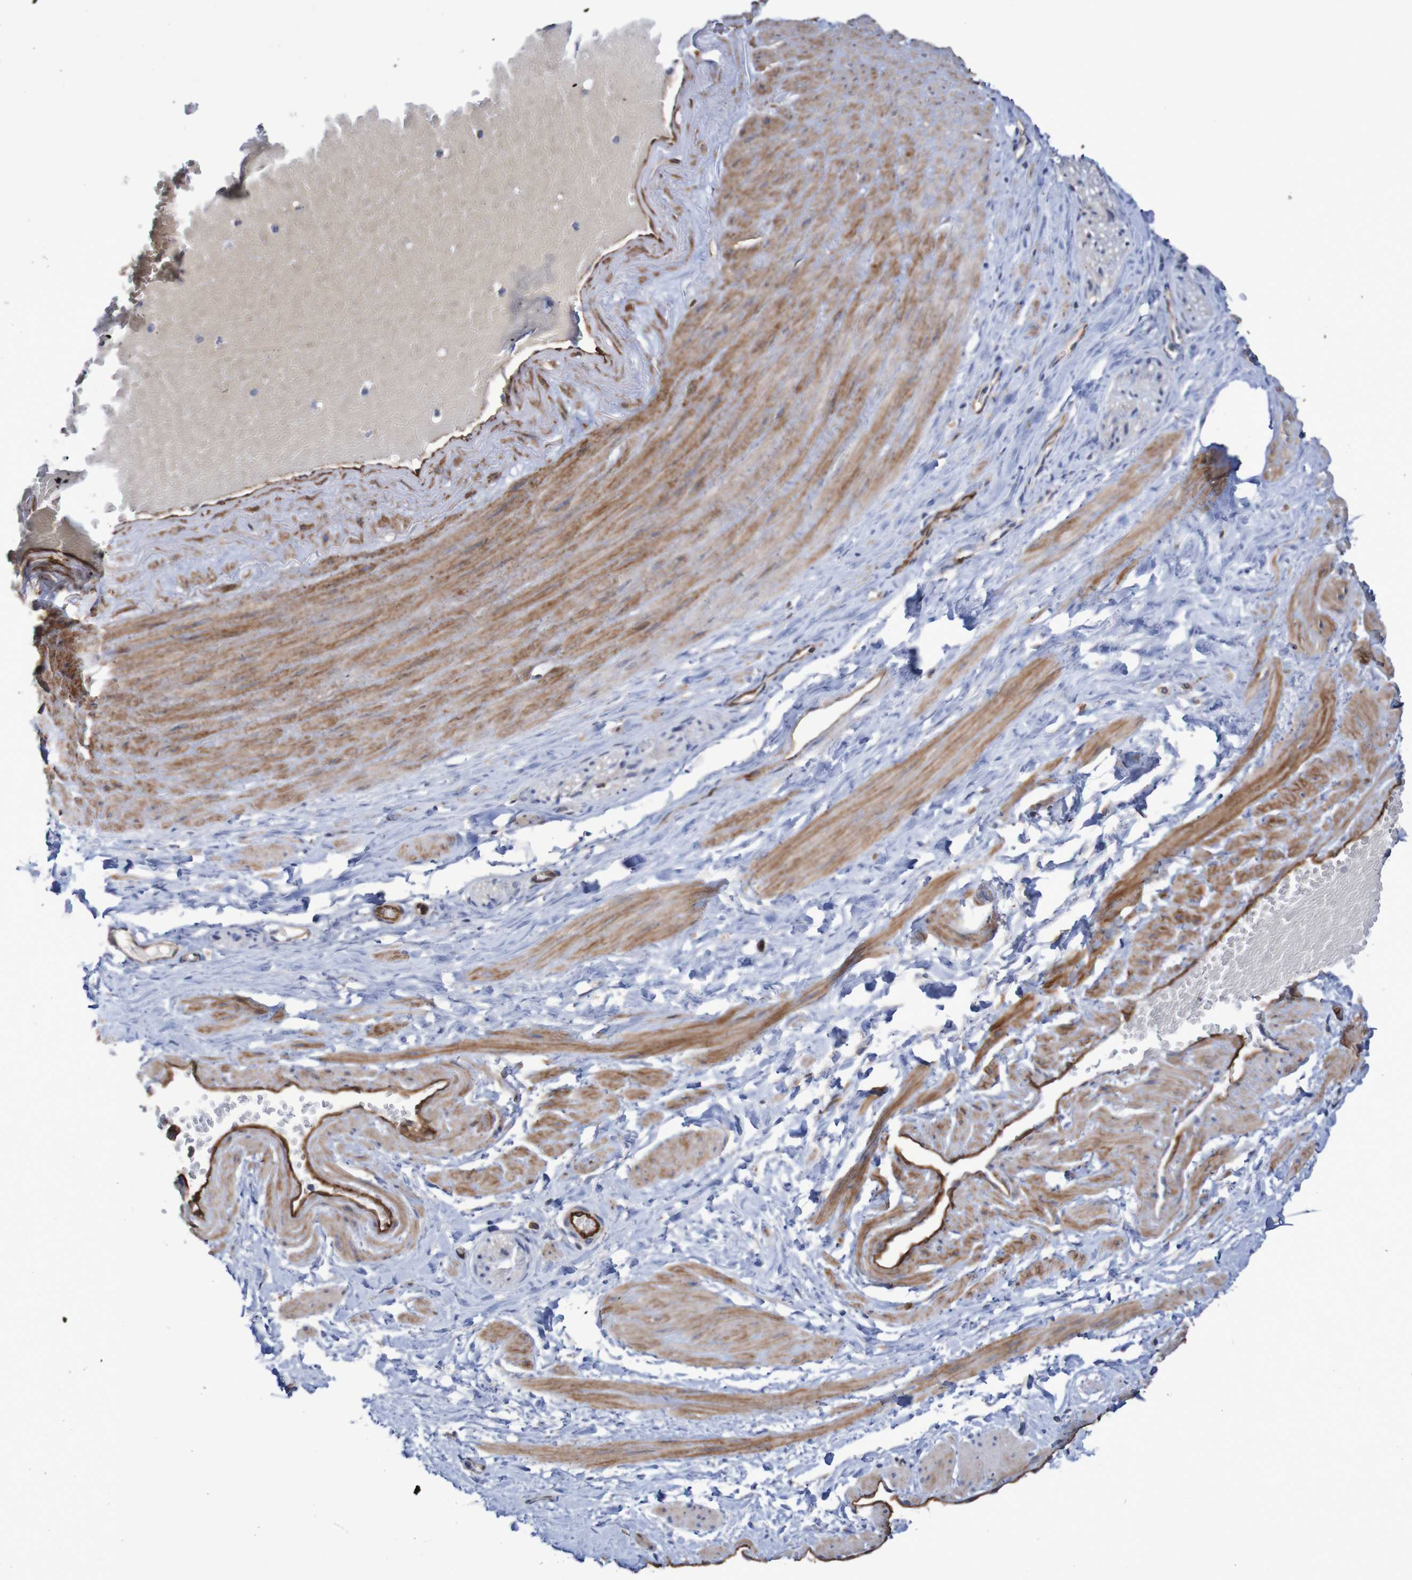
{"staining": {"intensity": "negative", "quantity": "none", "location": "none"}, "tissue": "adipose tissue", "cell_type": "Adipocytes", "image_type": "normal", "snomed": [{"axis": "morphology", "description": "Normal tissue, NOS"}, {"axis": "topography", "description": "Soft tissue"}, {"axis": "topography", "description": "Vascular tissue"}], "caption": "Unremarkable adipose tissue was stained to show a protein in brown. There is no significant positivity in adipocytes. Nuclei are stained in blue.", "gene": "MMEL1", "patient": {"sex": "female", "age": 35}}